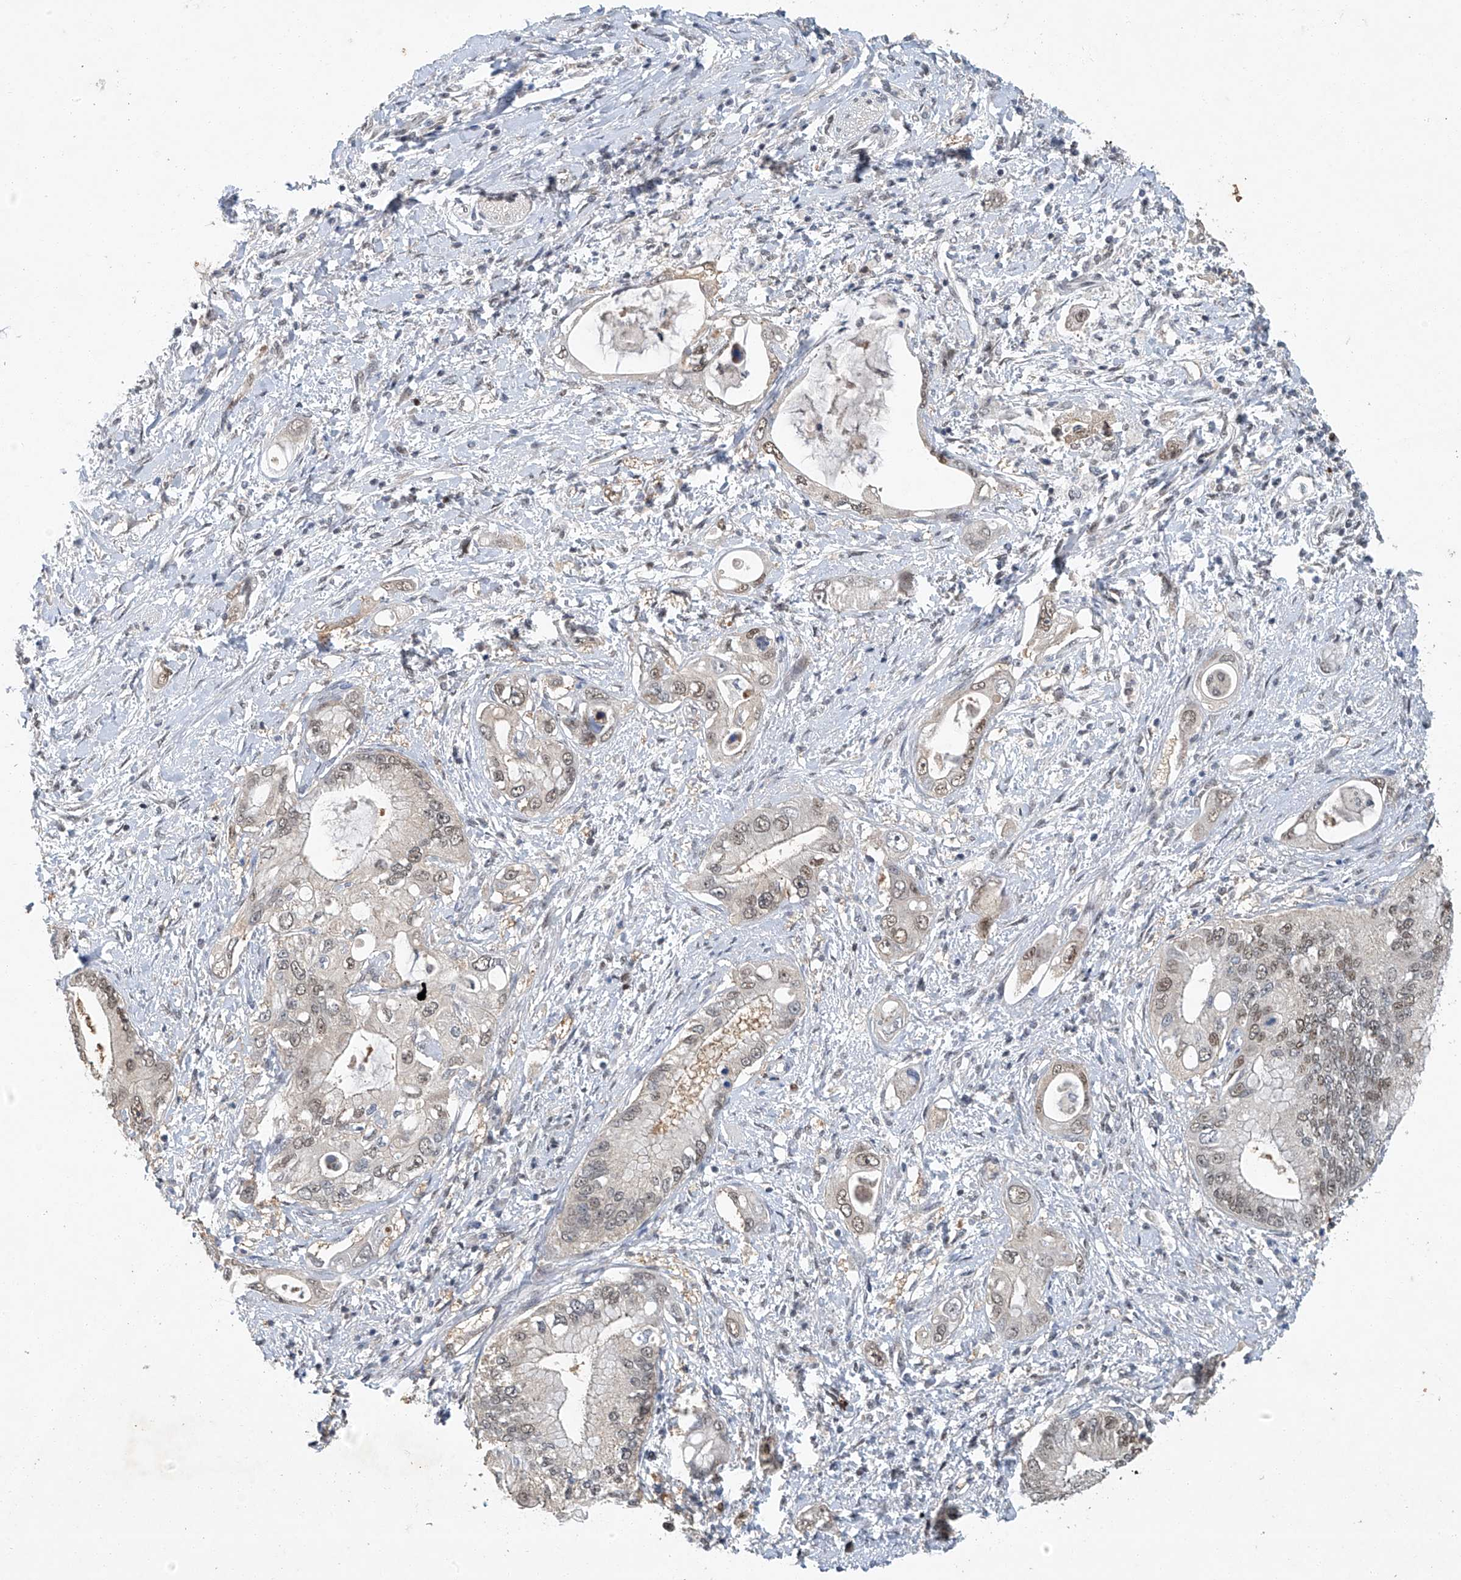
{"staining": {"intensity": "weak", "quantity": "25%-75%", "location": "nuclear"}, "tissue": "pancreatic cancer", "cell_type": "Tumor cells", "image_type": "cancer", "snomed": [{"axis": "morphology", "description": "Inflammation, NOS"}, {"axis": "morphology", "description": "Adenocarcinoma, NOS"}, {"axis": "topography", "description": "Pancreas"}], "caption": "Immunohistochemical staining of adenocarcinoma (pancreatic) shows low levels of weak nuclear protein staining in approximately 25%-75% of tumor cells.", "gene": "TAF8", "patient": {"sex": "female", "age": 56}}